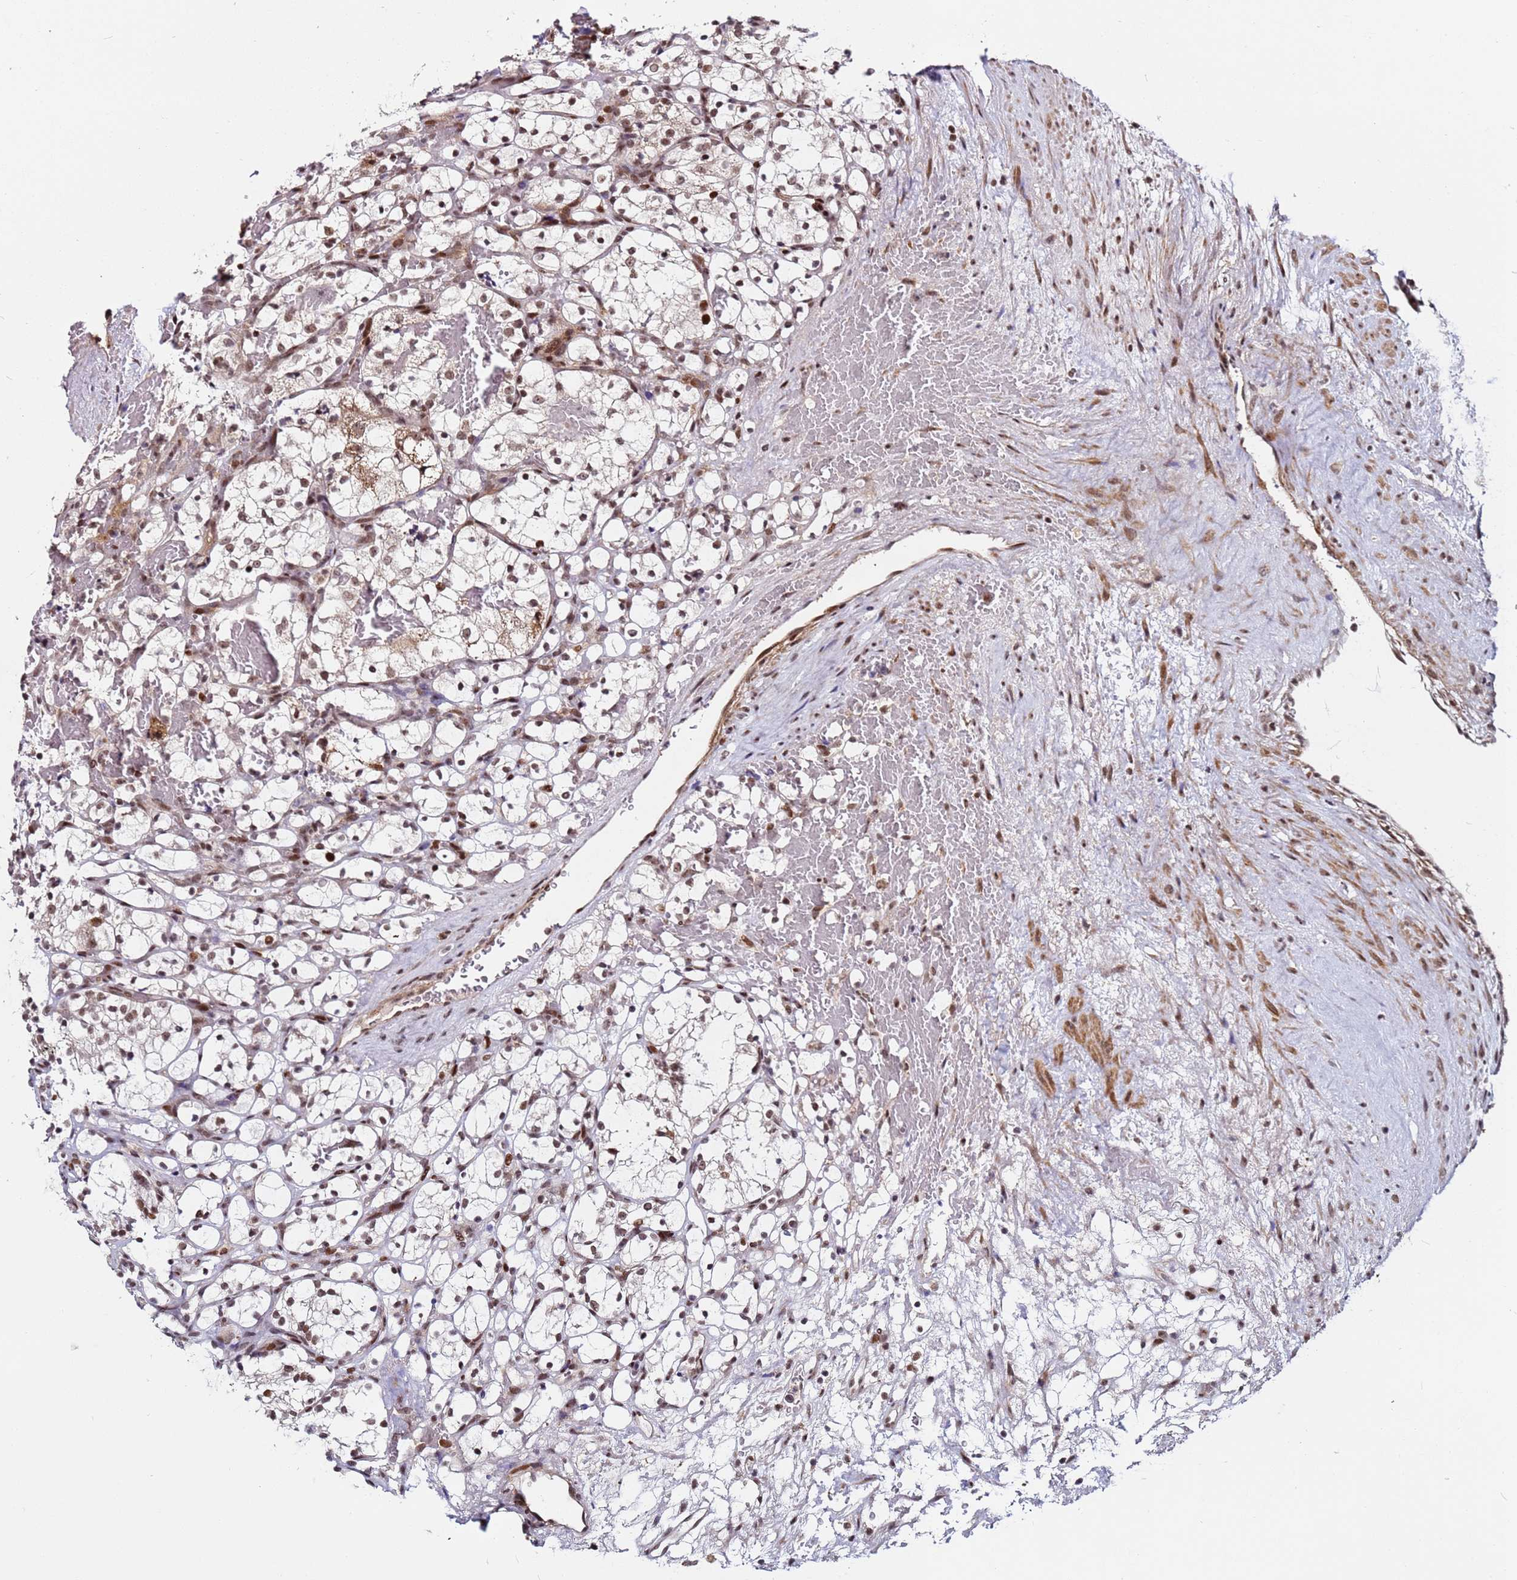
{"staining": {"intensity": "moderate", "quantity": ">75%", "location": "nuclear"}, "tissue": "renal cancer", "cell_type": "Tumor cells", "image_type": "cancer", "snomed": [{"axis": "morphology", "description": "Adenocarcinoma, NOS"}, {"axis": "topography", "description": "Kidney"}], "caption": "The image exhibits a brown stain indicating the presence of a protein in the nuclear of tumor cells in renal cancer (adenocarcinoma).", "gene": "PPM1H", "patient": {"sex": "female", "age": 69}}